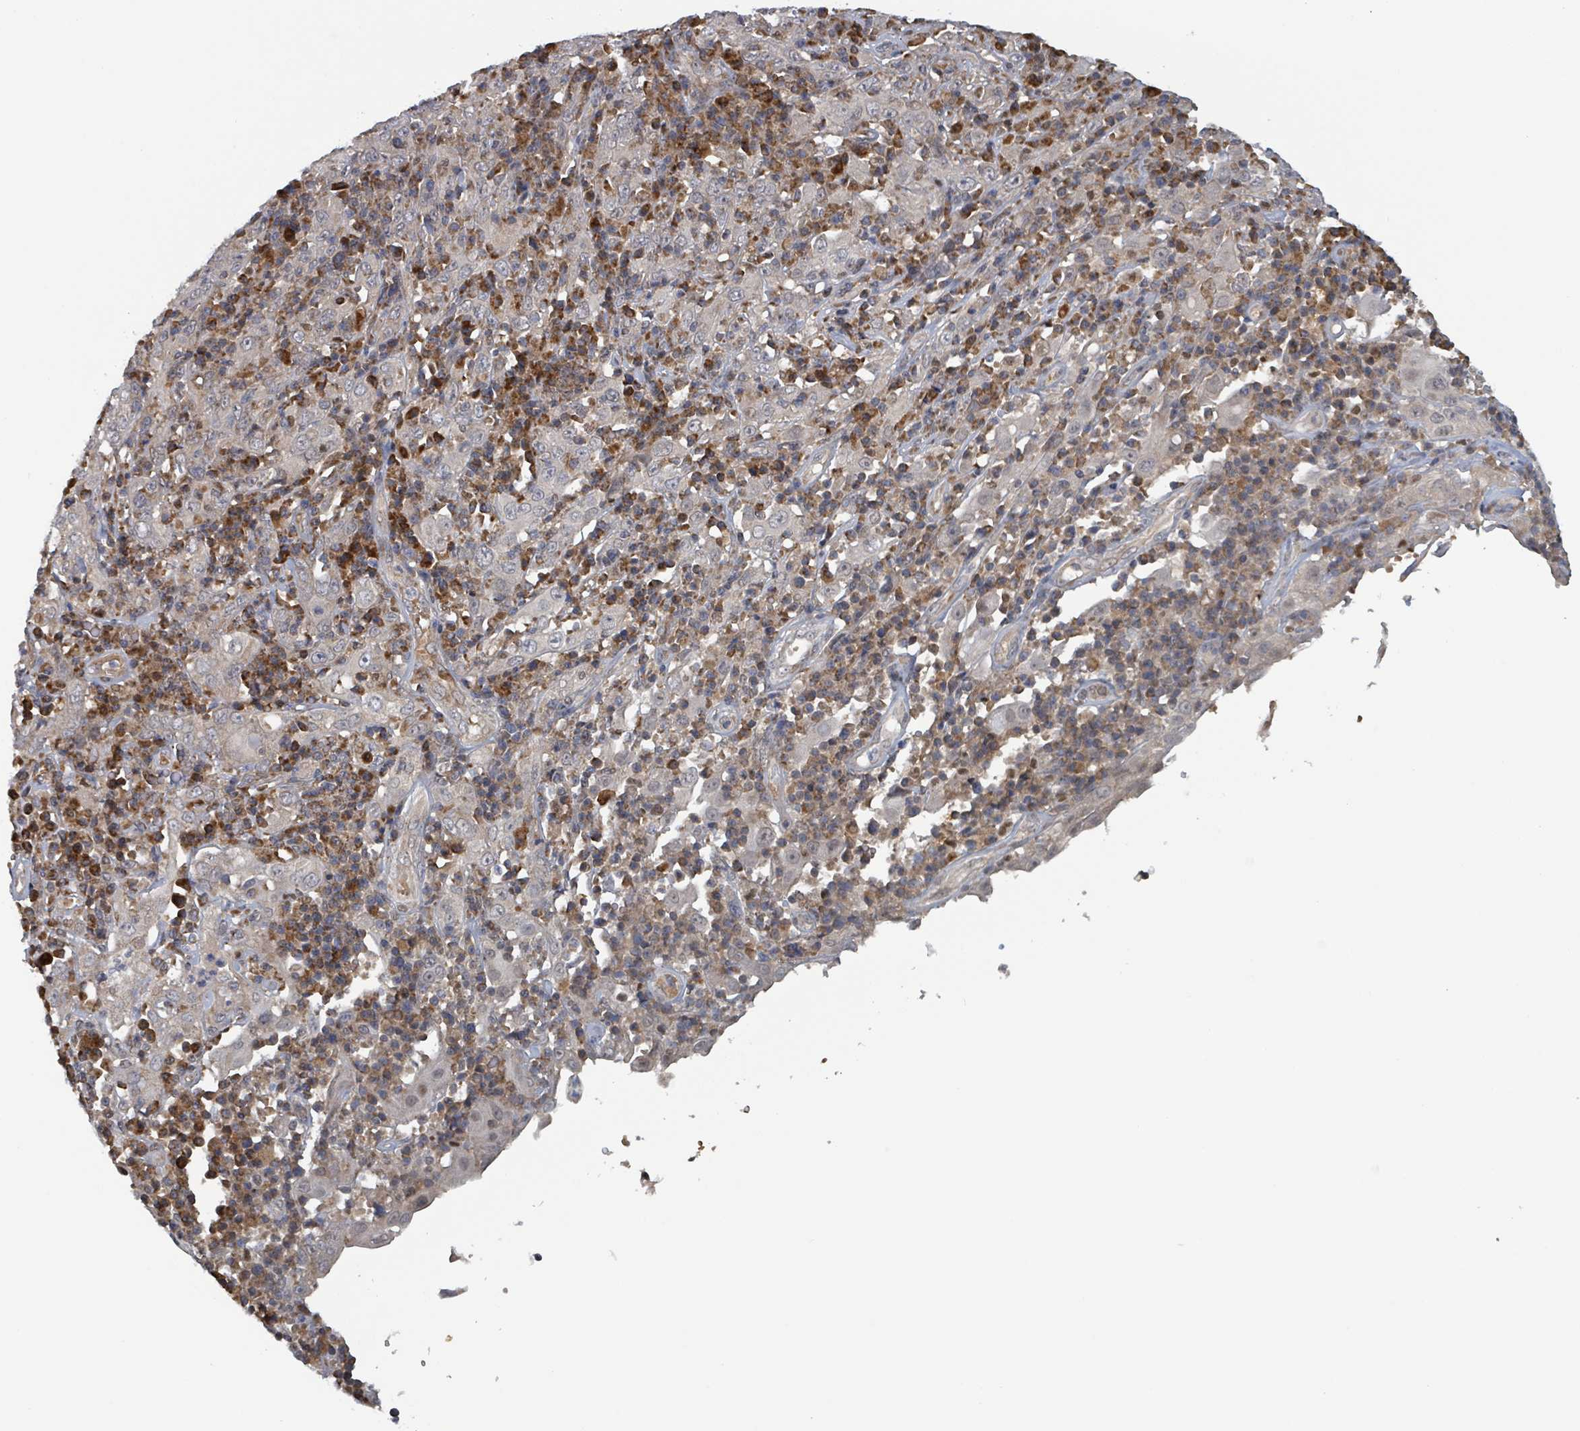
{"staining": {"intensity": "negative", "quantity": "none", "location": "none"}, "tissue": "cervical cancer", "cell_type": "Tumor cells", "image_type": "cancer", "snomed": [{"axis": "morphology", "description": "Squamous cell carcinoma, NOS"}, {"axis": "topography", "description": "Cervix"}], "caption": "Immunohistochemistry (IHC) of cervical cancer (squamous cell carcinoma) reveals no staining in tumor cells.", "gene": "HIVEP1", "patient": {"sex": "female", "age": 46}}